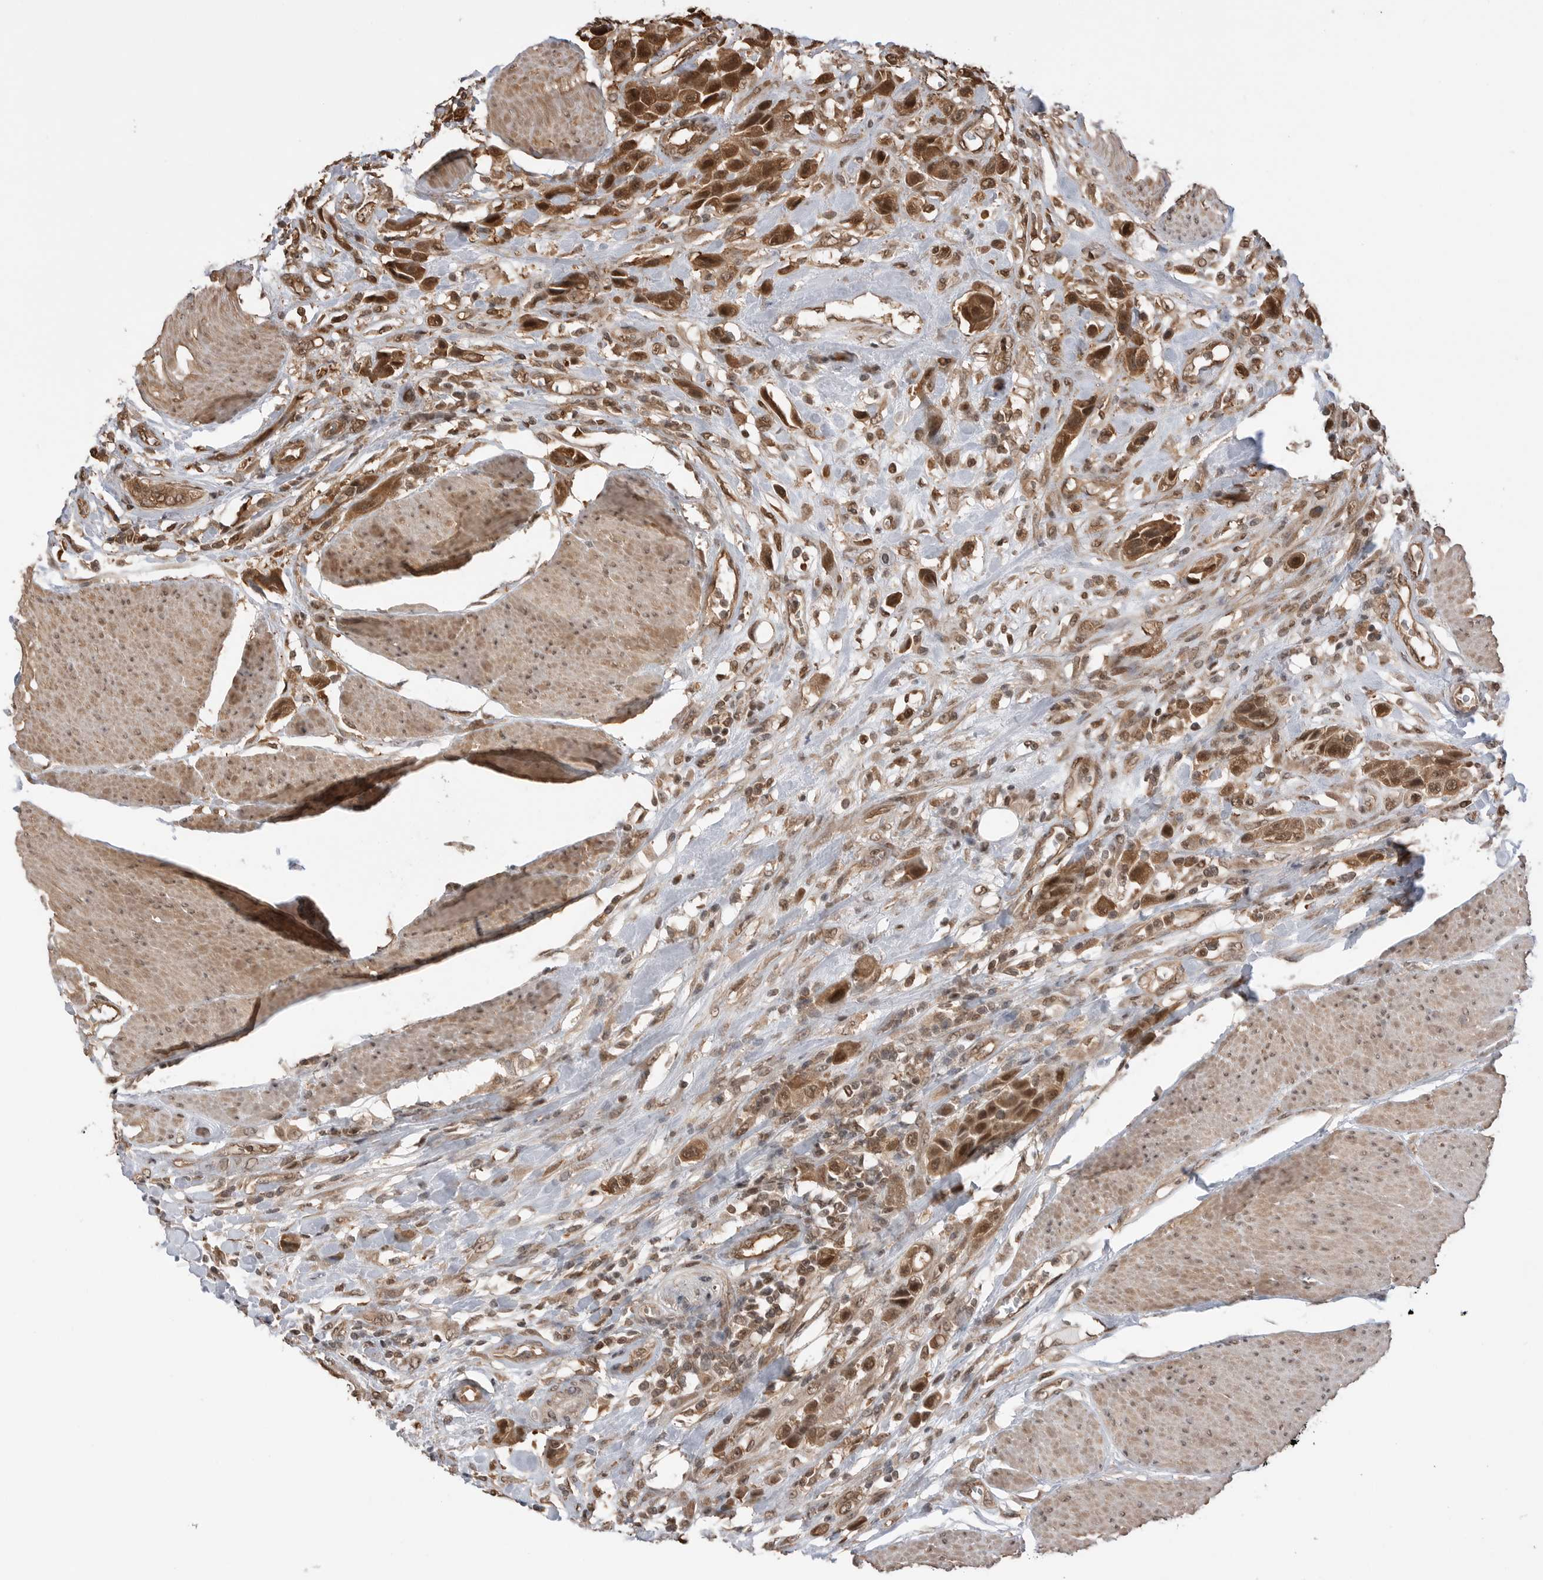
{"staining": {"intensity": "strong", "quantity": ">75%", "location": "cytoplasmic/membranous,nuclear"}, "tissue": "urothelial cancer", "cell_type": "Tumor cells", "image_type": "cancer", "snomed": [{"axis": "morphology", "description": "Urothelial carcinoma, High grade"}, {"axis": "topography", "description": "Urinary bladder"}], "caption": "High-grade urothelial carcinoma stained for a protein displays strong cytoplasmic/membranous and nuclear positivity in tumor cells. Nuclei are stained in blue.", "gene": "PEAK1", "patient": {"sex": "male", "age": 50}}